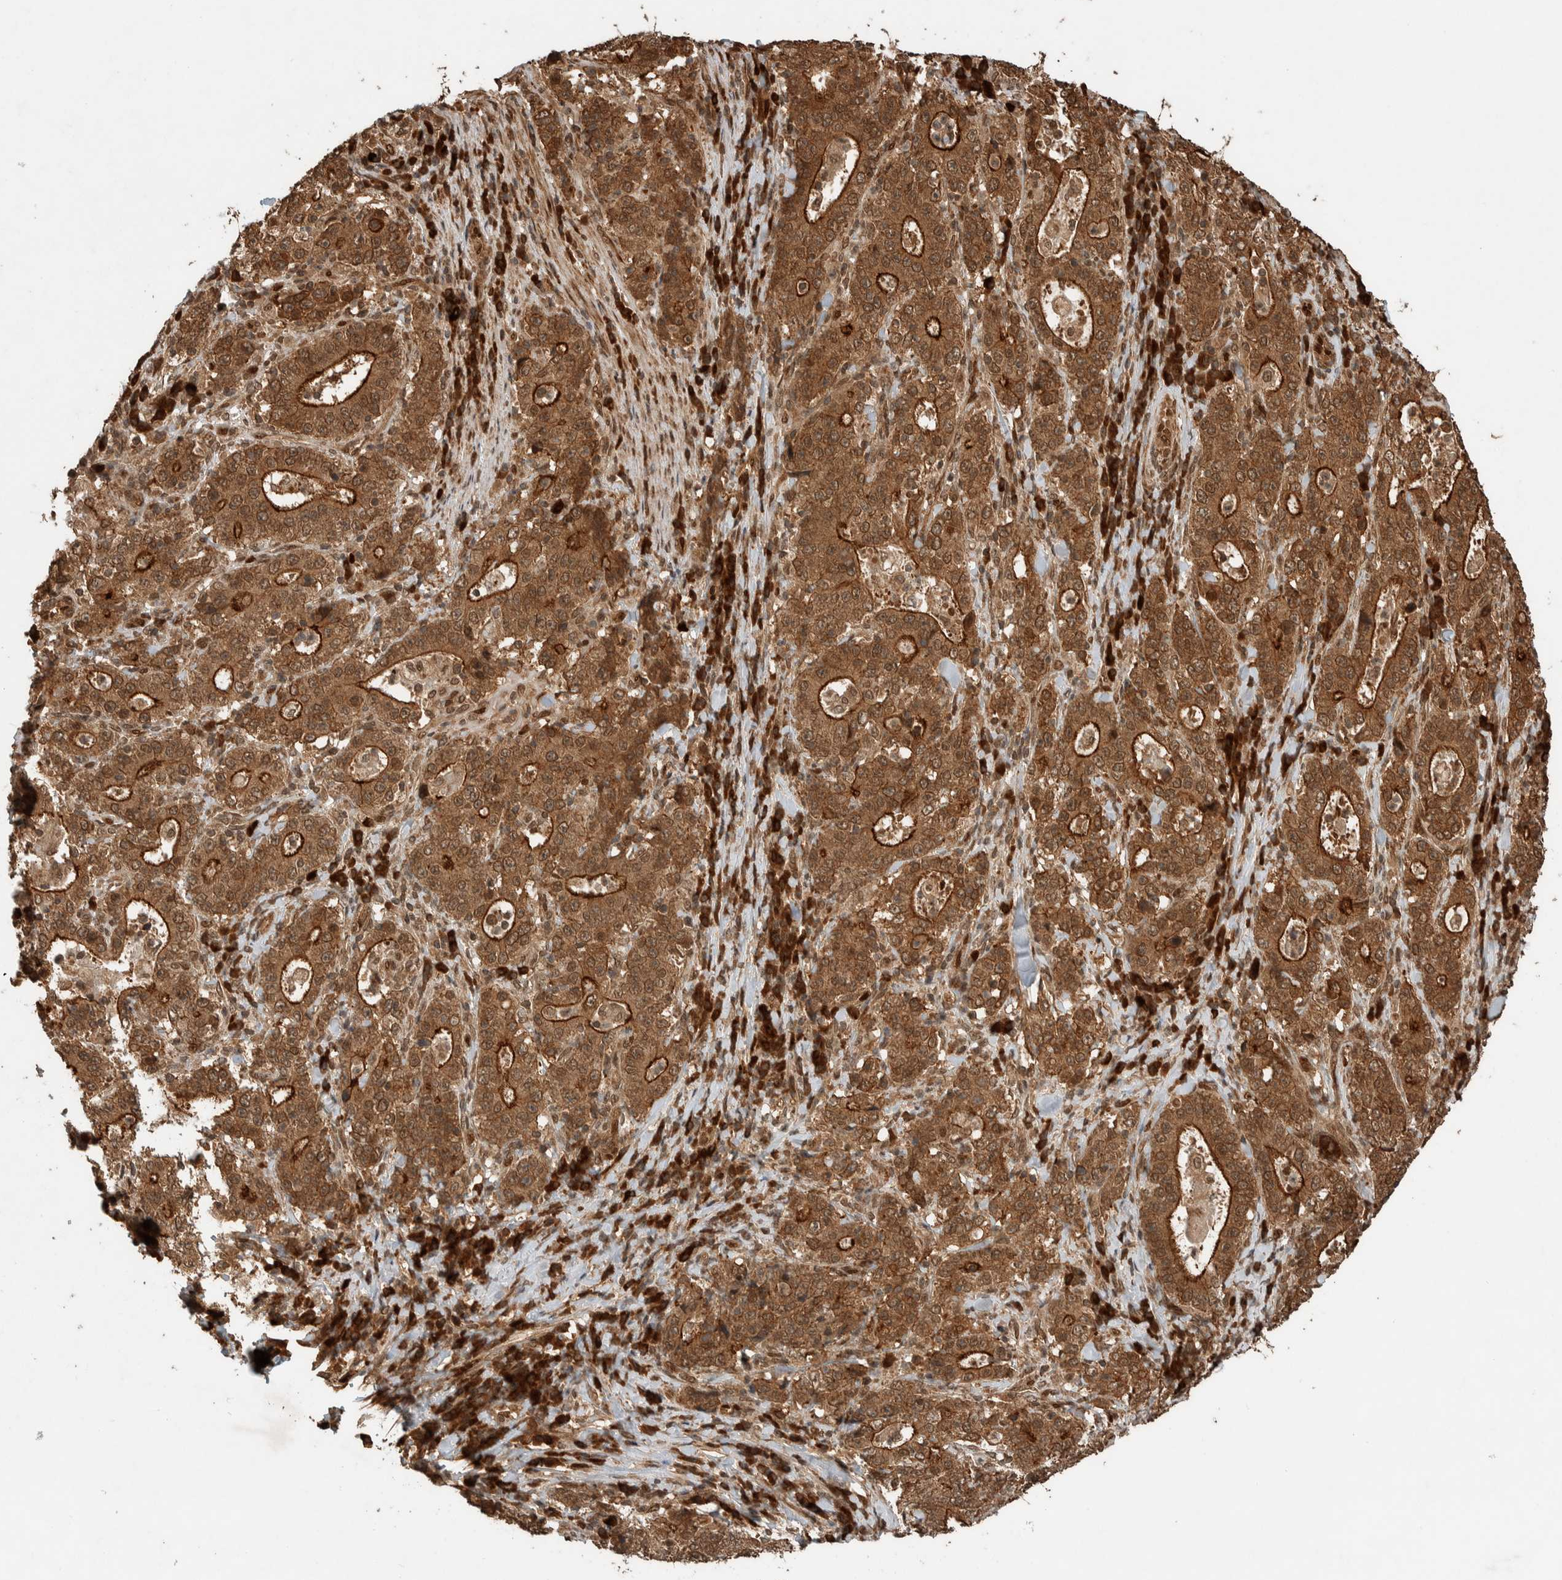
{"staining": {"intensity": "moderate", "quantity": ">75%", "location": "cytoplasmic/membranous"}, "tissue": "stomach cancer", "cell_type": "Tumor cells", "image_type": "cancer", "snomed": [{"axis": "morphology", "description": "Normal tissue, NOS"}, {"axis": "morphology", "description": "Adenocarcinoma, NOS"}, {"axis": "topography", "description": "Stomach, upper"}, {"axis": "topography", "description": "Stomach"}], "caption": "Human stomach cancer (adenocarcinoma) stained with a protein marker demonstrates moderate staining in tumor cells.", "gene": "CNTROB", "patient": {"sex": "male", "age": 59}}